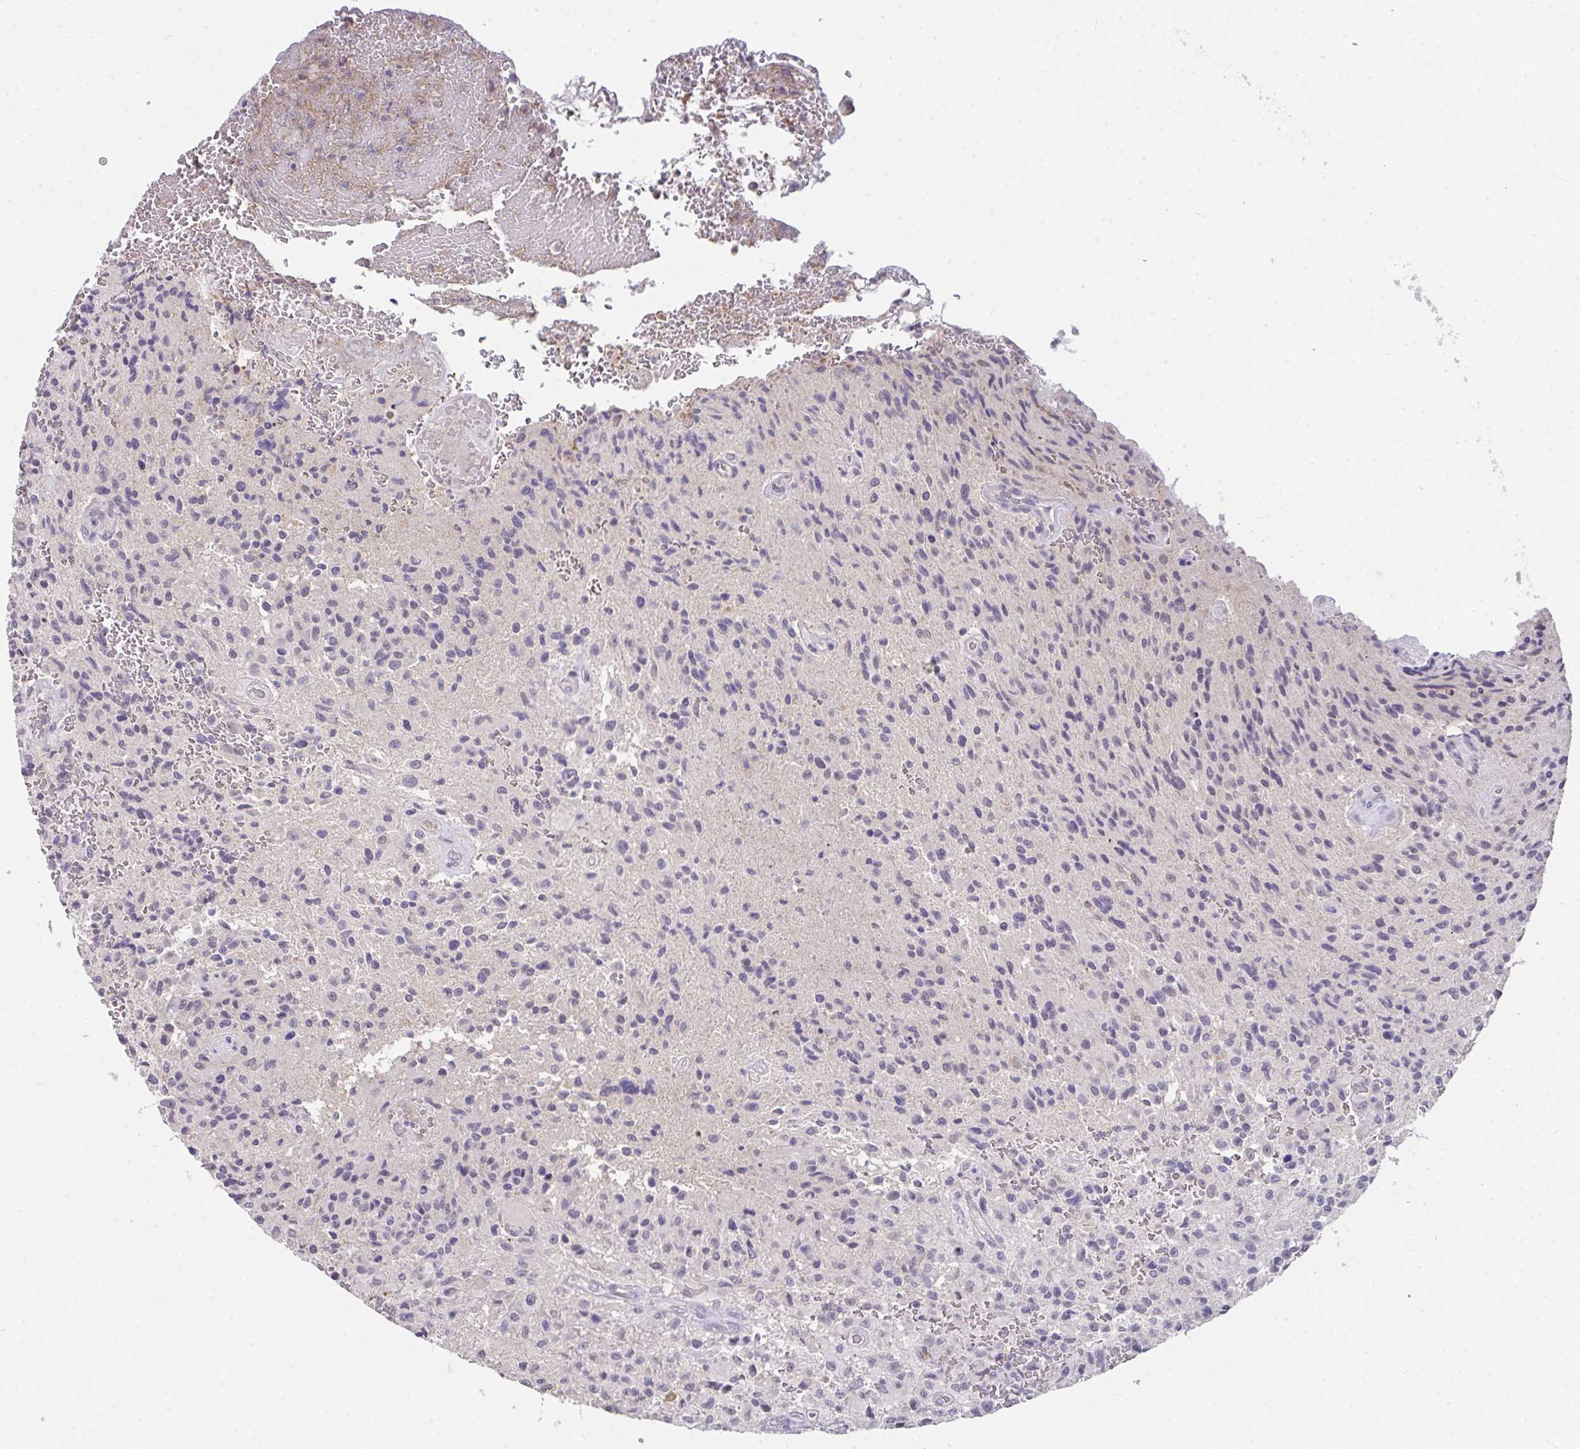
{"staining": {"intensity": "negative", "quantity": "none", "location": "none"}, "tissue": "glioma", "cell_type": "Tumor cells", "image_type": "cancer", "snomed": [{"axis": "morphology", "description": "Normal tissue, NOS"}, {"axis": "morphology", "description": "Glioma, malignant, High grade"}, {"axis": "topography", "description": "Cerebral cortex"}], "caption": "A micrograph of high-grade glioma (malignant) stained for a protein exhibits no brown staining in tumor cells.", "gene": "GLTPD2", "patient": {"sex": "male", "age": 56}}